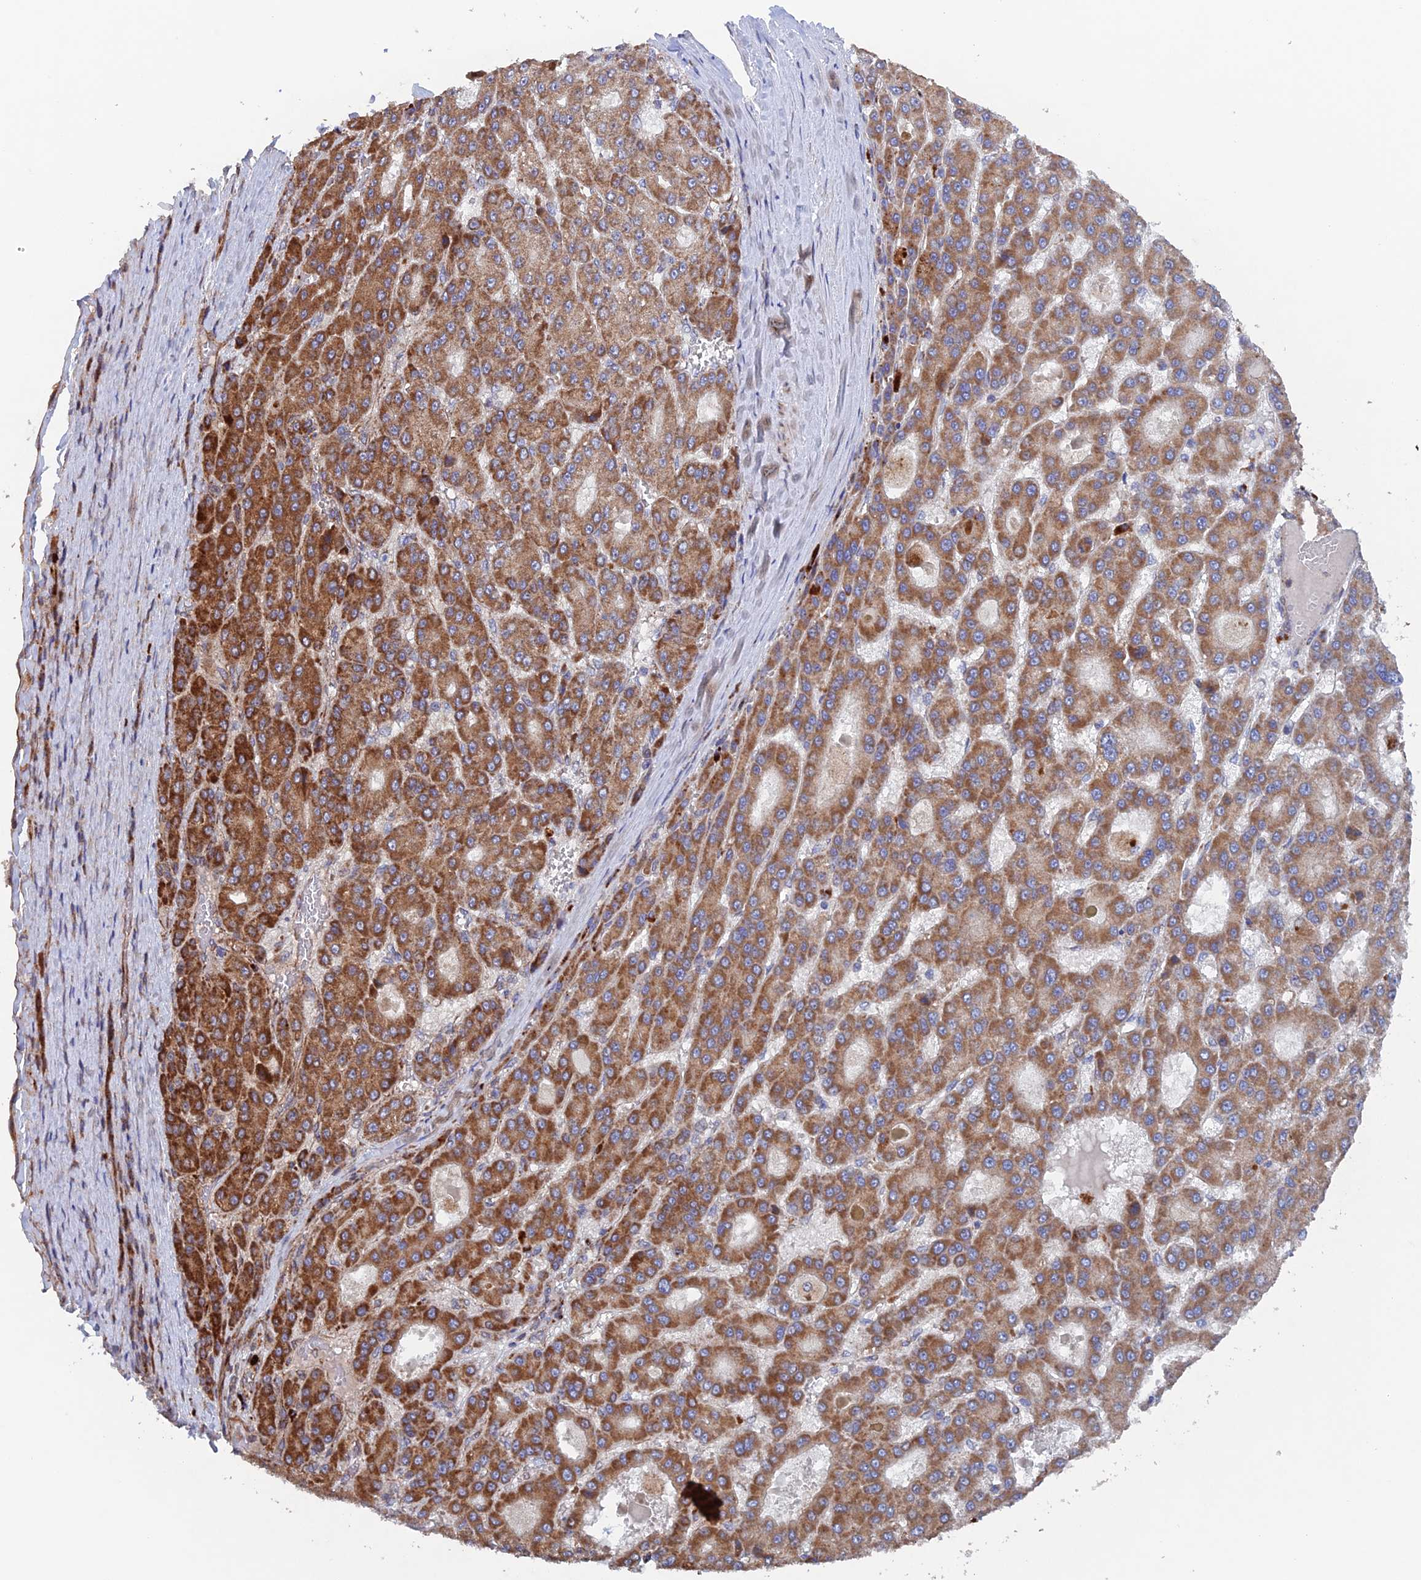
{"staining": {"intensity": "moderate", "quantity": ">75%", "location": "cytoplasmic/membranous"}, "tissue": "liver cancer", "cell_type": "Tumor cells", "image_type": "cancer", "snomed": [{"axis": "morphology", "description": "Carcinoma, Hepatocellular, NOS"}, {"axis": "topography", "description": "Liver"}], "caption": "Moderate cytoplasmic/membranous positivity is present in approximately >75% of tumor cells in hepatocellular carcinoma (liver). (IHC, brightfield microscopy, high magnification).", "gene": "MRPL1", "patient": {"sex": "male", "age": 70}}